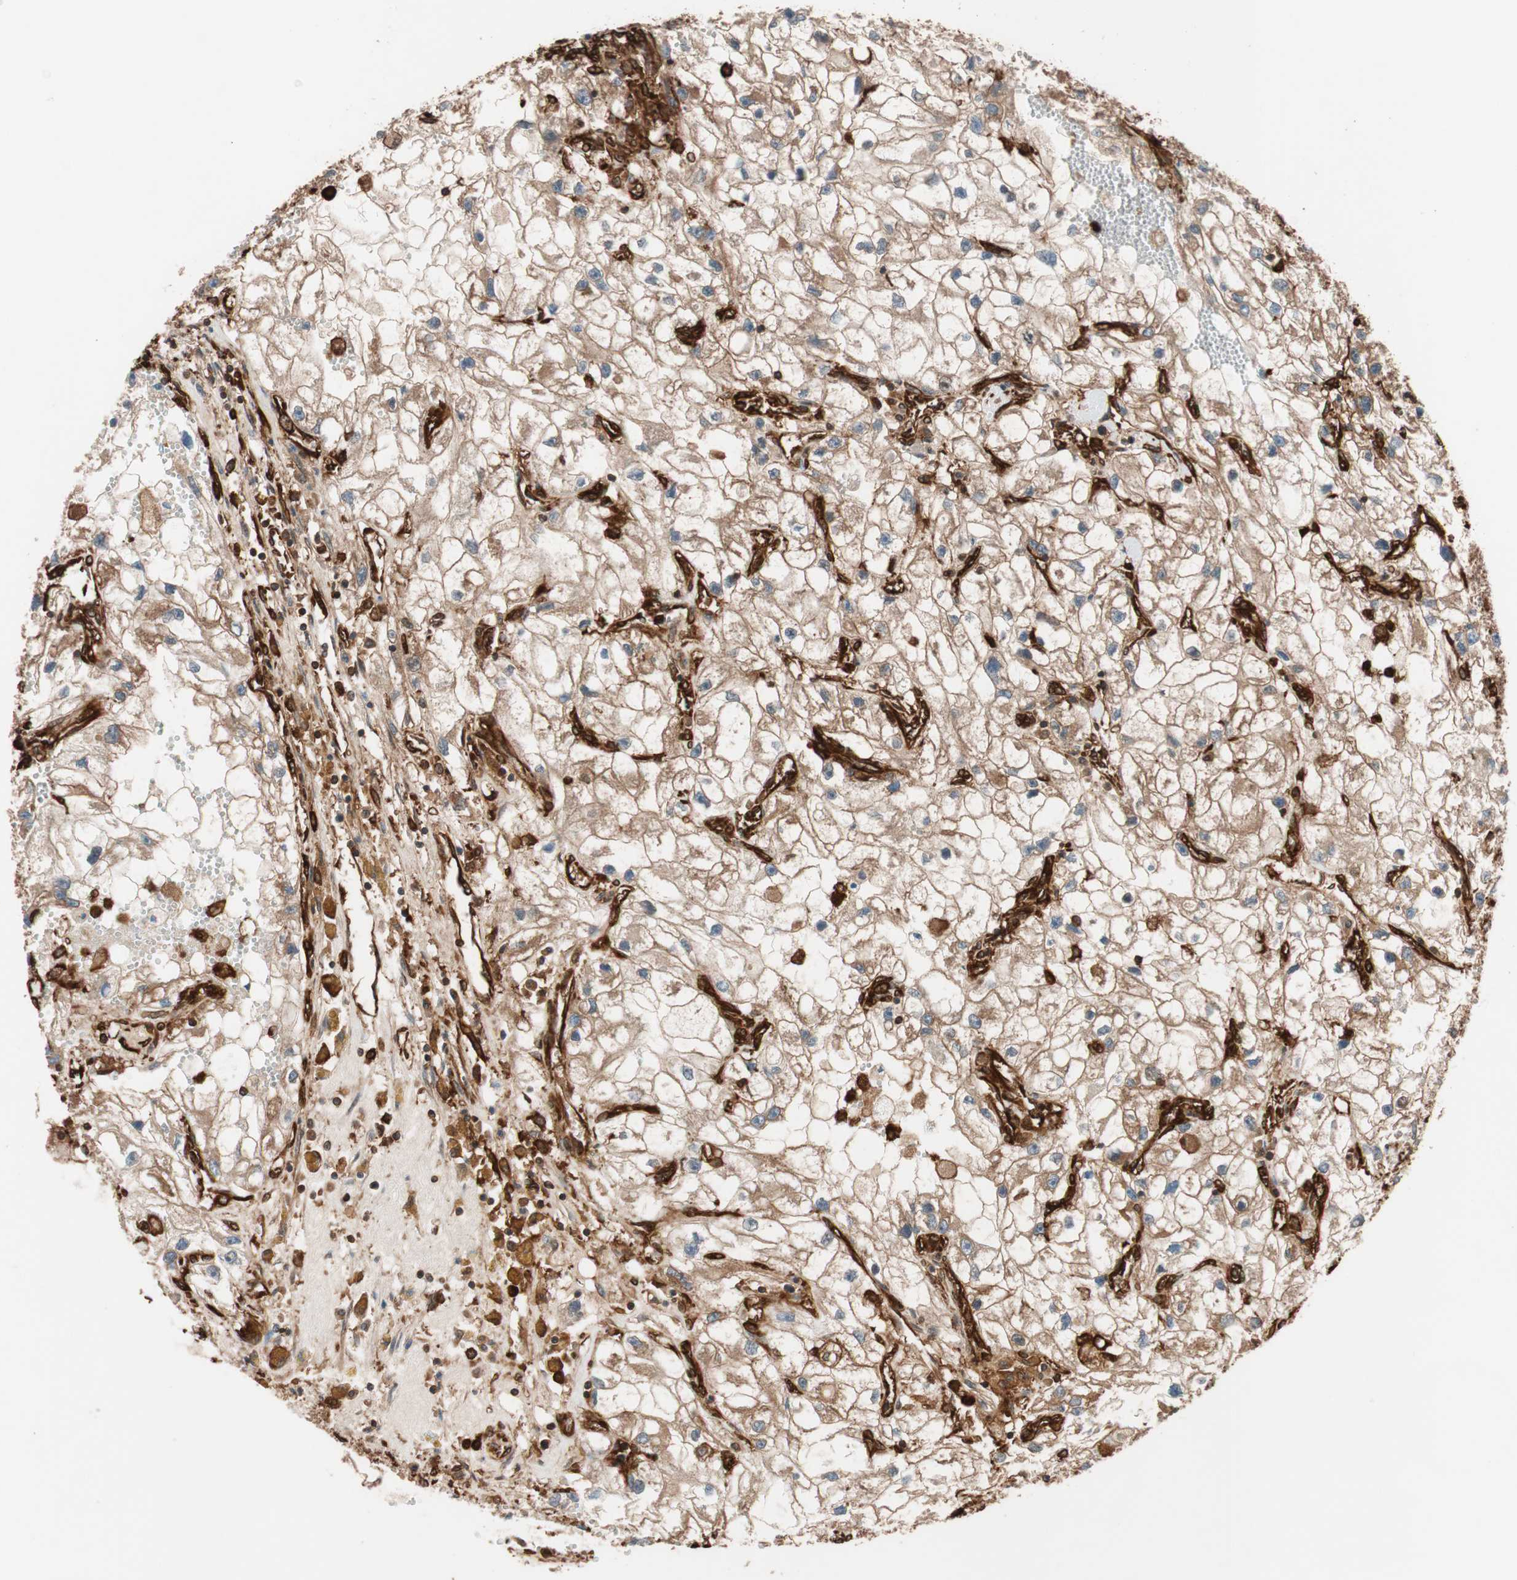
{"staining": {"intensity": "moderate", "quantity": ">75%", "location": "cytoplasmic/membranous"}, "tissue": "renal cancer", "cell_type": "Tumor cells", "image_type": "cancer", "snomed": [{"axis": "morphology", "description": "Adenocarcinoma, NOS"}, {"axis": "topography", "description": "Kidney"}], "caption": "An IHC micrograph of neoplastic tissue is shown. Protein staining in brown labels moderate cytoplasmic/membranous positivity in renal cancer (adenocarcinoma) within tumor cells. (DAB IHC with brightfield microscopy, high magnification).", "gene": "VASP", "patient": {"sex": "female", "age": 70}}